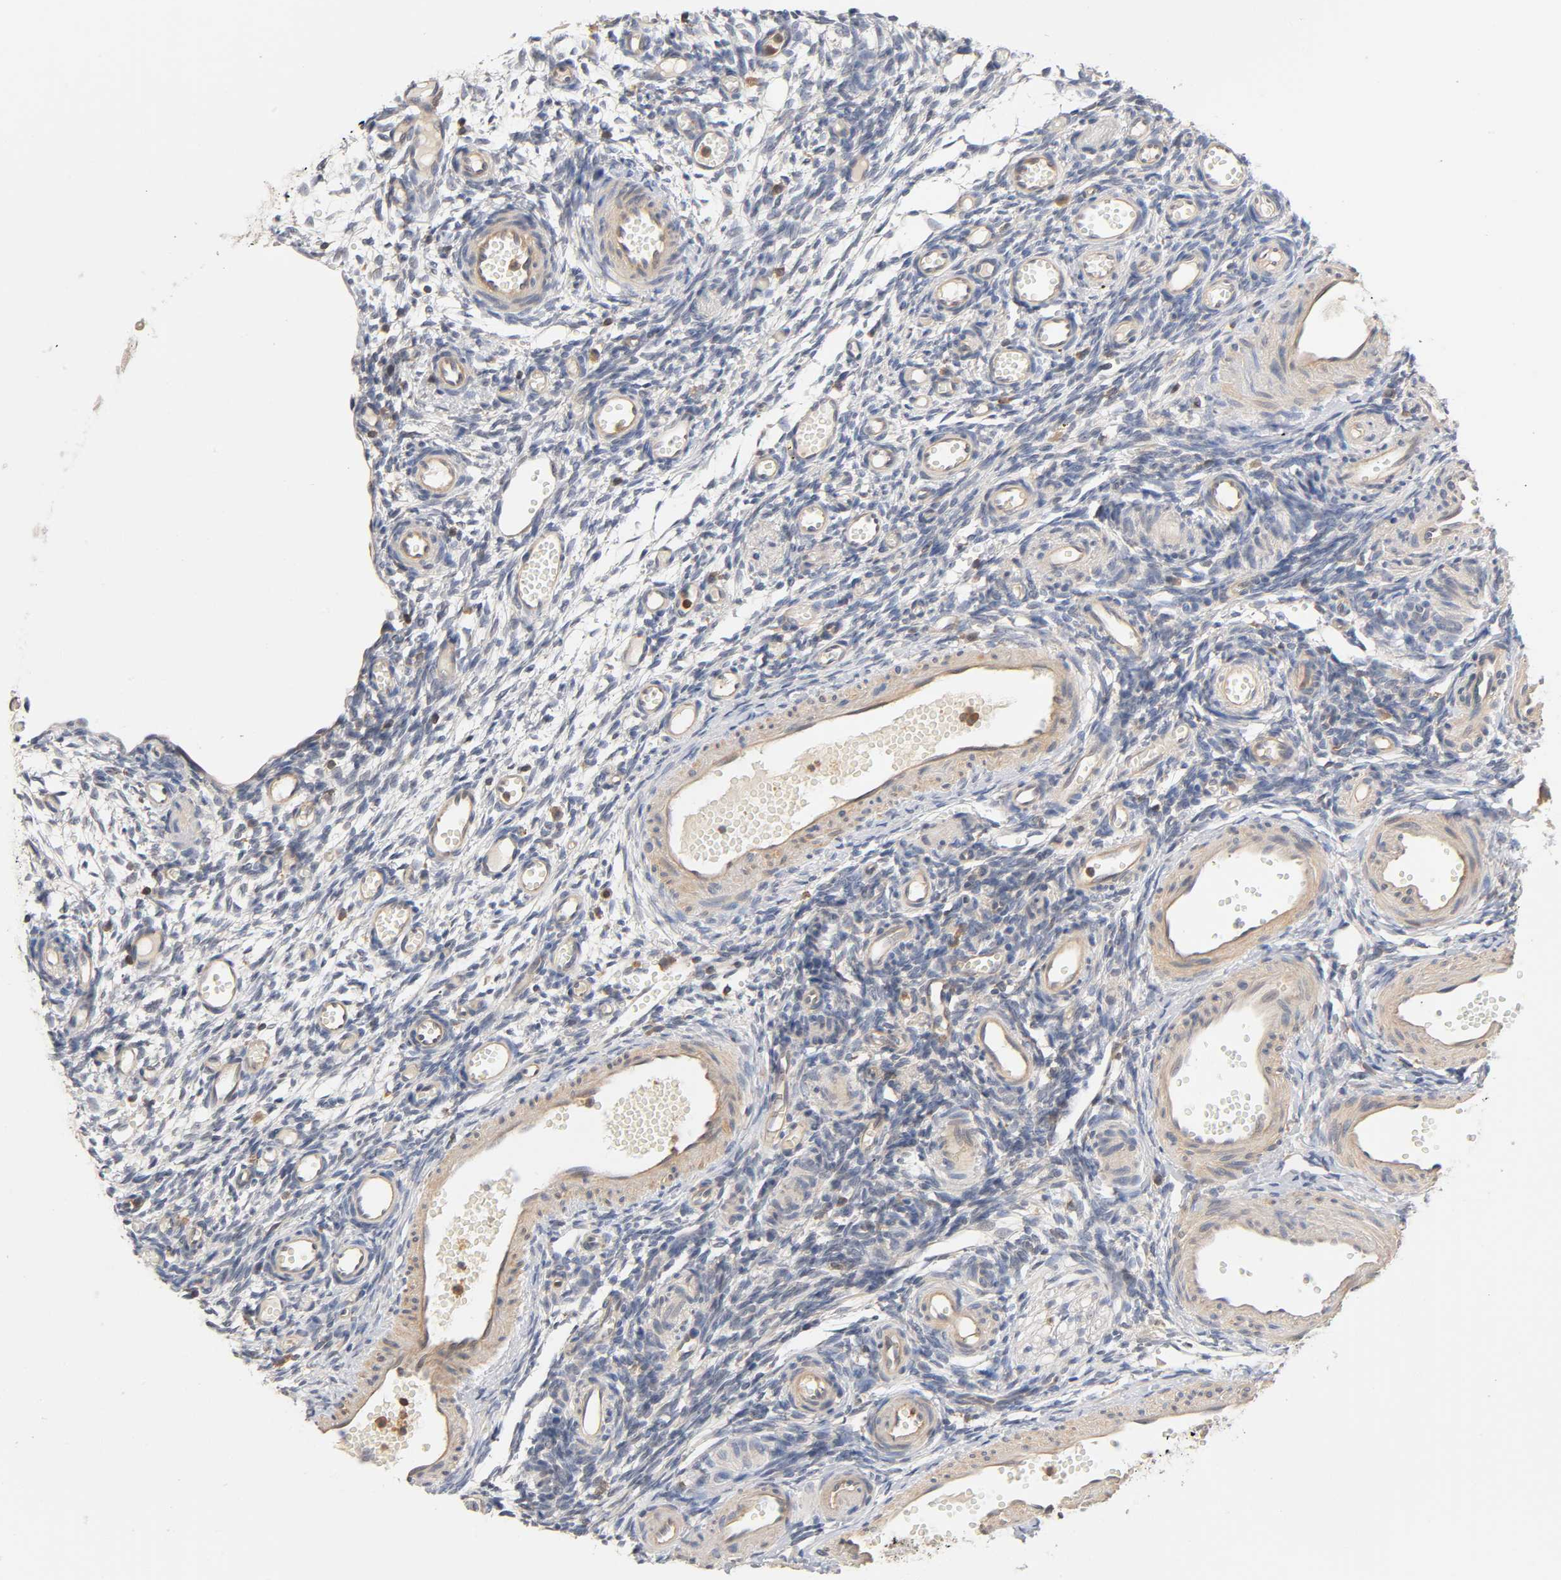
{"staining": {"intensity": "negative", "quantity": "none", "location": "none"}, "tissue": "ovary", "cell_type": "Ovarian stroma cells", "image_type": "normal", "snomed": [{"axis": "morphology", "description": "Normal tissue, NOS"}, {"axis": "topography", "description": "Ovary"}], "caption": "IHC histopathology image of unremarkable human ovary stained for a protein (brown), which exhibits no positivity in ovarian stroma cells.", "gene": "ACTR2", "patient": {"sex": "female", "age": 35}}